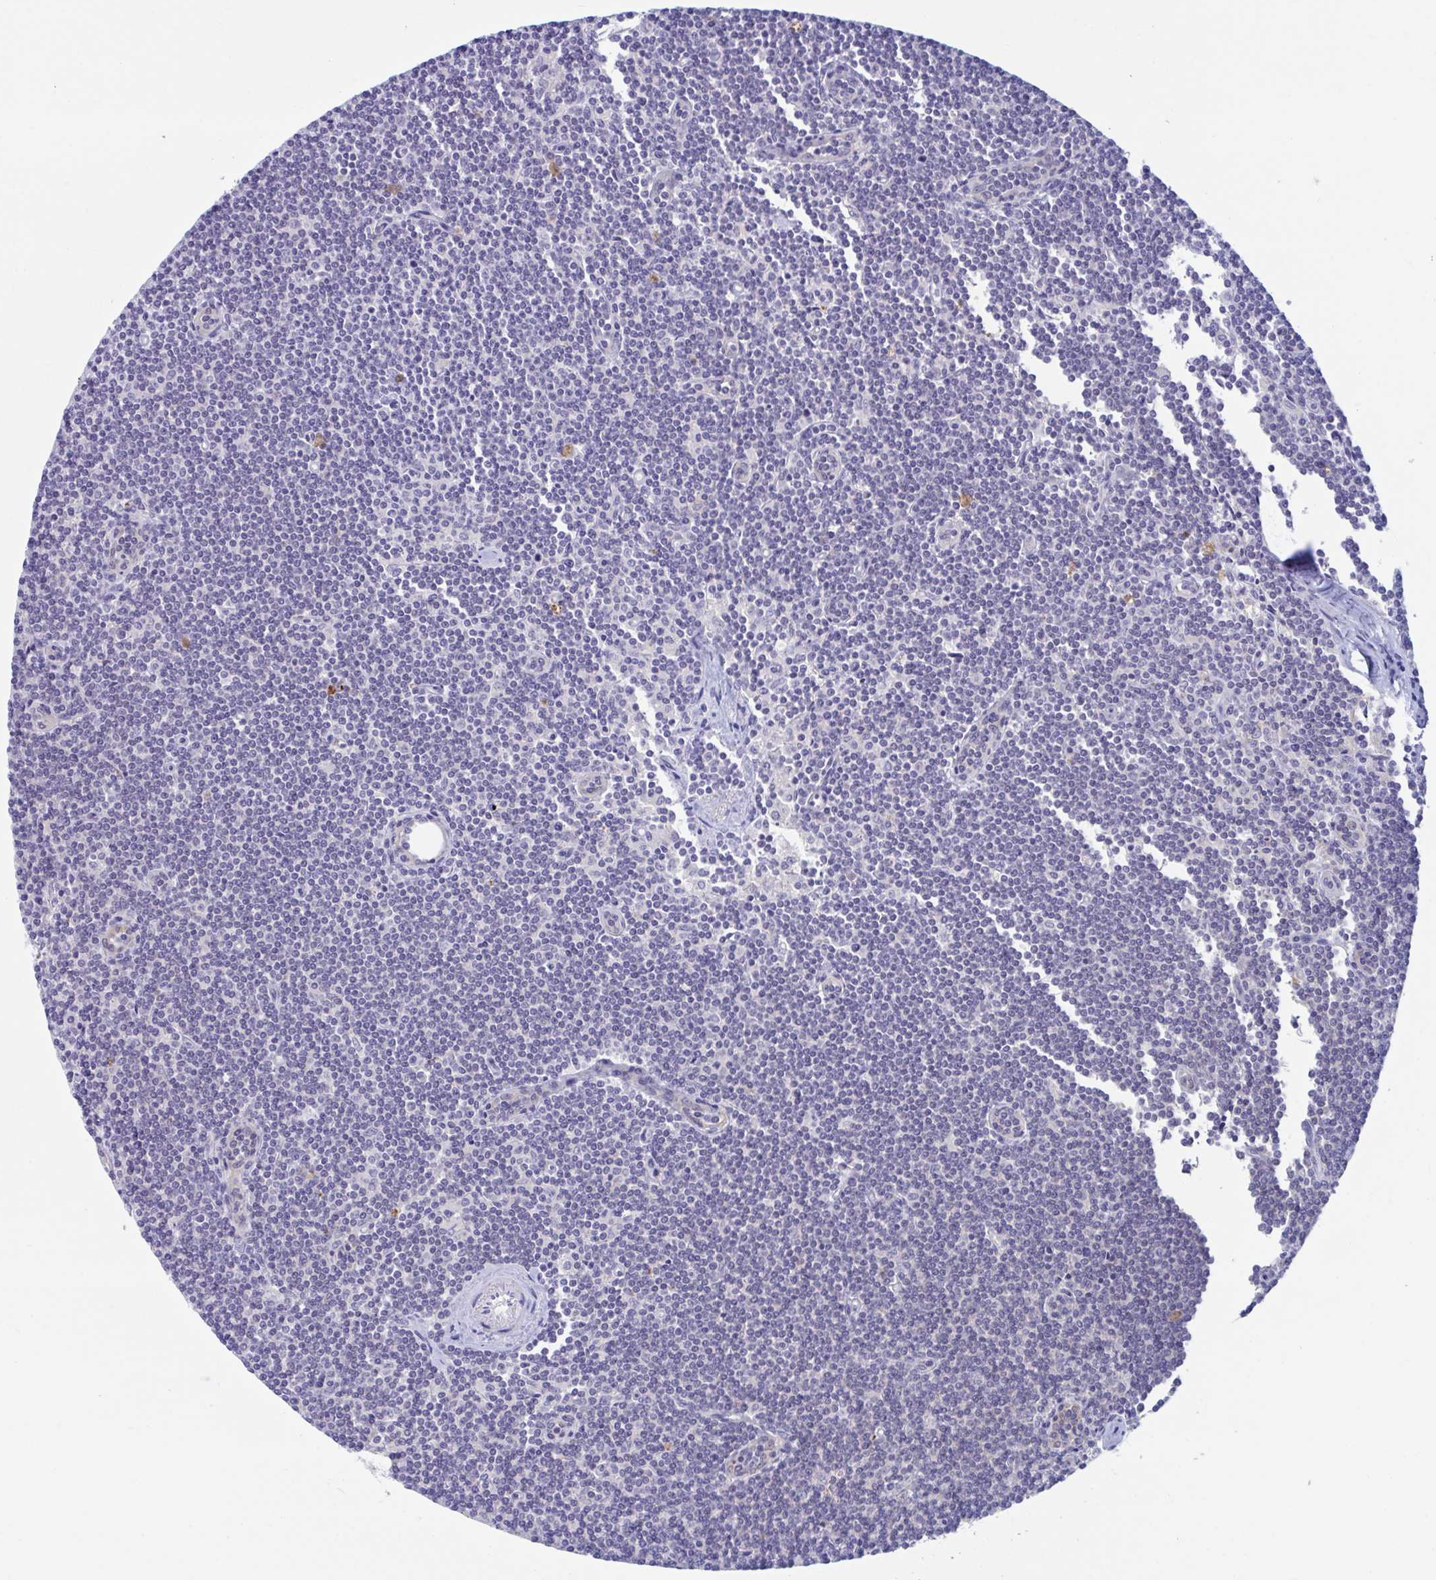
{"staining": {"intensity": "weak", "quantity": "<25%", "location": "cytoplasmic/membranous"}, "tissue": "lymphoma", "cell_type": "Tumor cells", "image_type": "cancer", "snomed": [{"axis": "morphology", "description": "Malignant lymphoma, non-Hodgkin's type, Low grade"}, {"axis": "topography", "description": "Lymph node"}], "caption": "Human low-grade malignant lymphoma, non-Hodgkin's type stained for a protein using IHC exhibits no expression in tumor cells.", "gene": "BCAT2", "patient": {"sex": "female", "age": 73}}